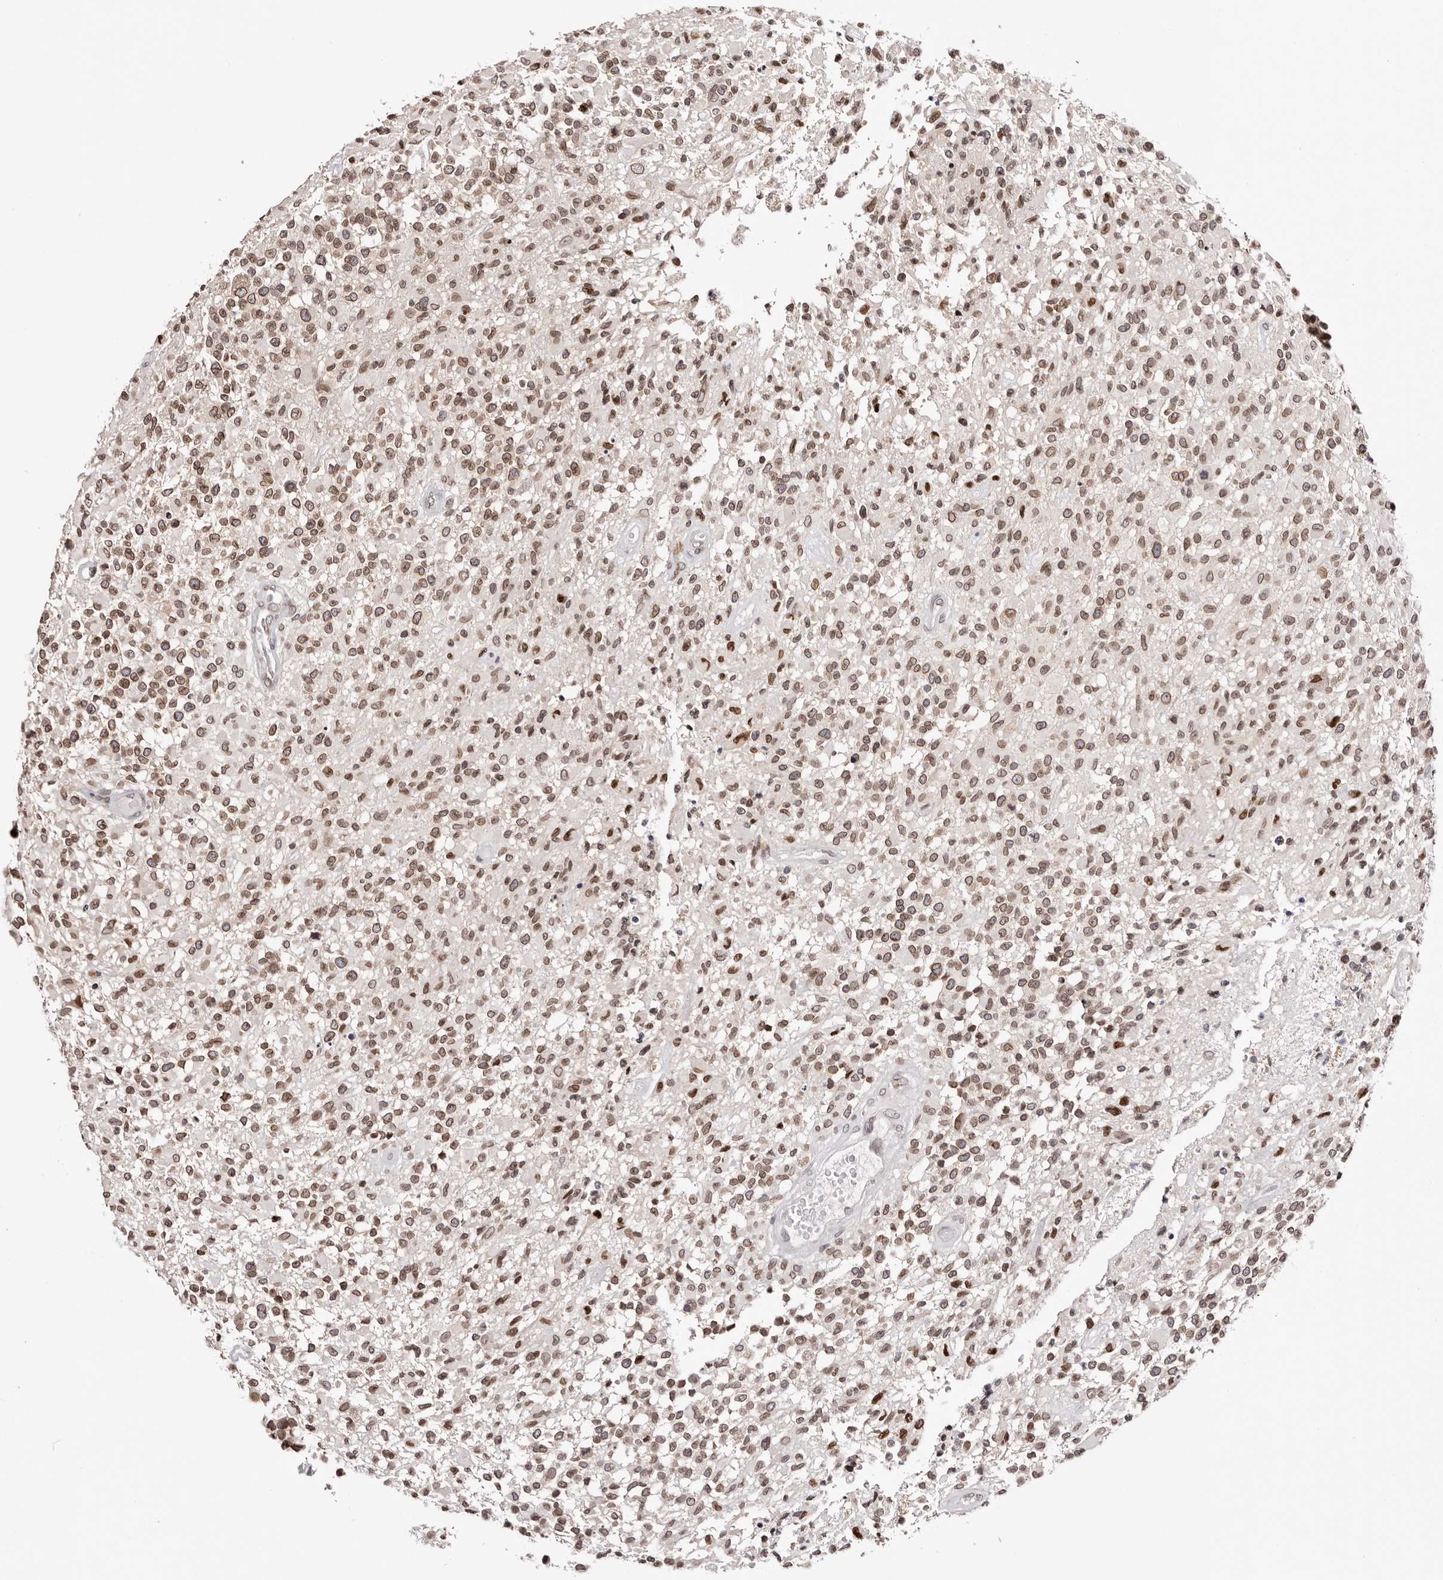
{"staining": {"intensity": "moderate", "quantity": ">75%", "location": "cytoplasmic/membranous,nuclear"}, "tissue": "glioma", "cell_type": "Tumor cells", "image_type": "cancer", "snomed": [{"axis": "morphology", "description": "Glioma, malignant, High grade"}, {"axis": "morphology", "description": "Glioblastoma, NOS"}, {"axis": "topography", "description": "Brain"}], "caption": "Glioma stained for a protein (brown) shows moderate cytoplasmic/membranous and nuclear positive expression in approximately >75% of tumor cells.", "gene": "NUP153", "patient": {"sex": "male", "age": 60}}